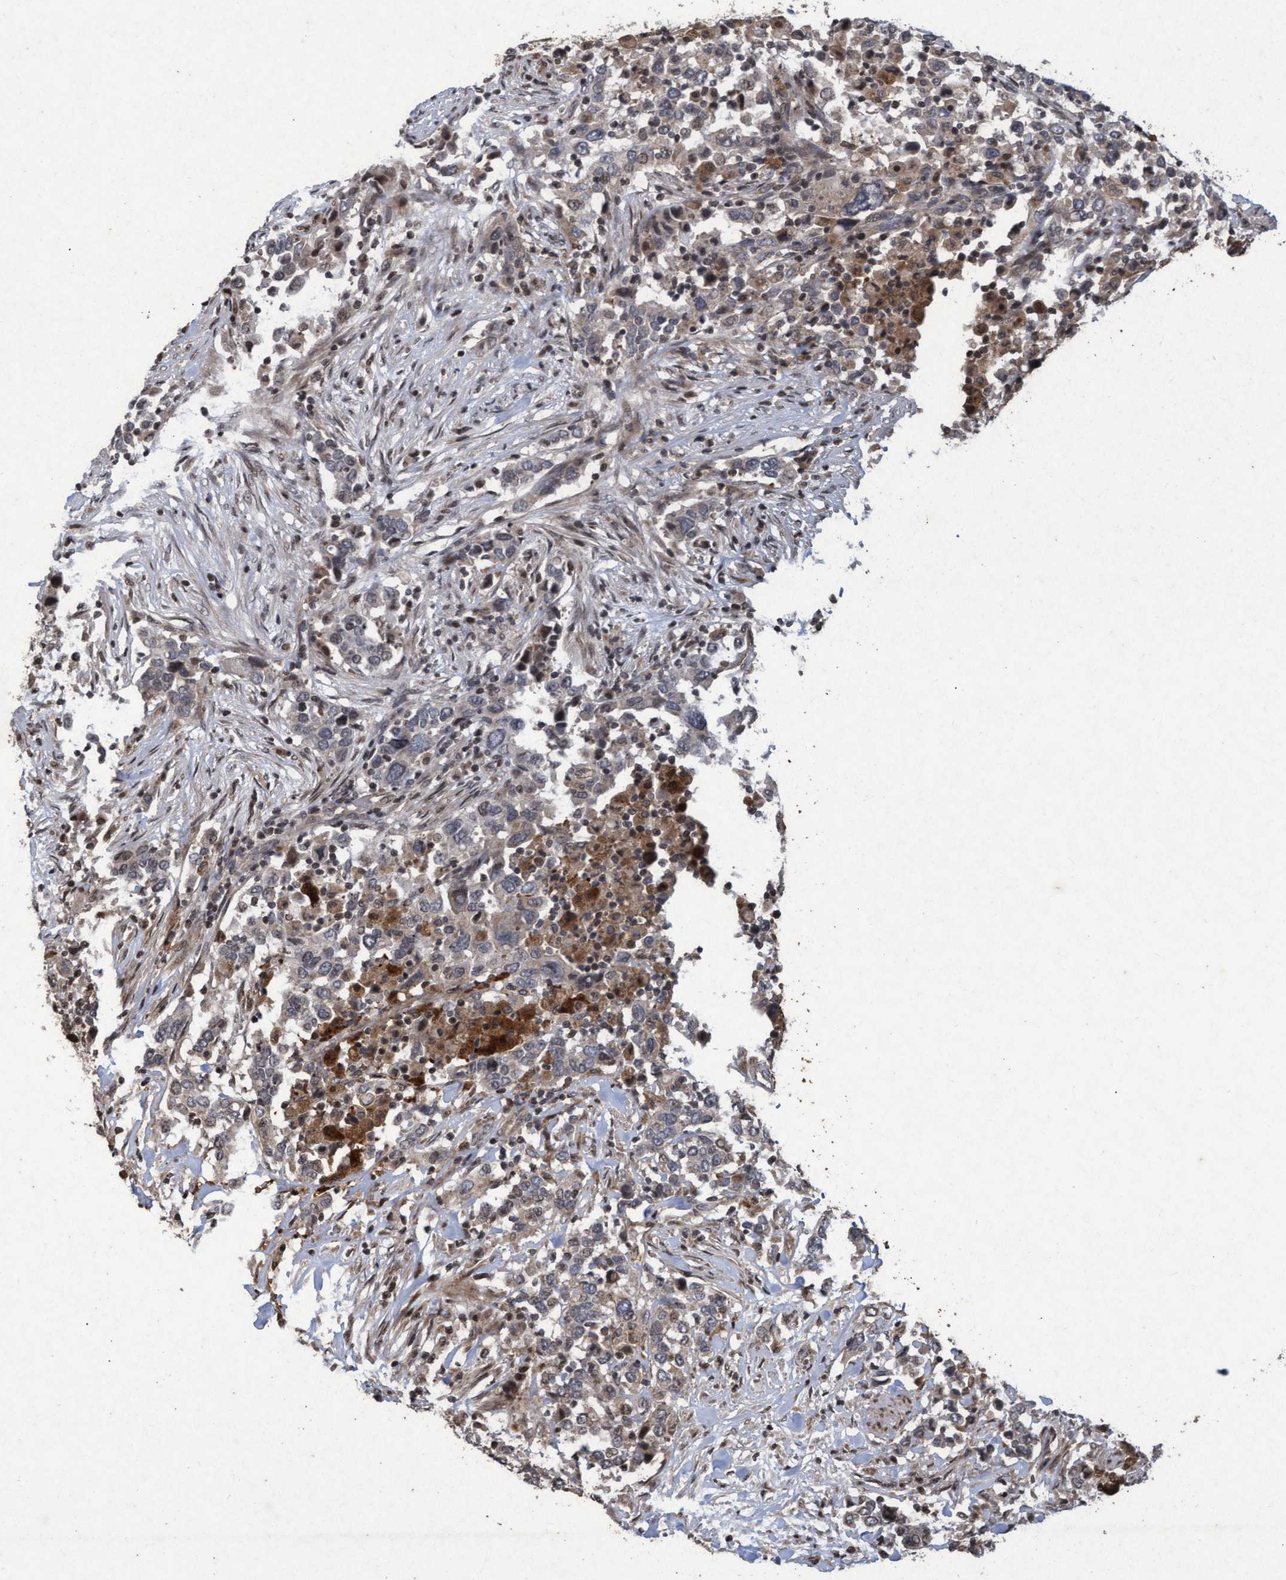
{"staining": {"intensity": "weak", "quantity": "25%-75%", "location": "cytoplasmic/membranous"}, "tissue": "urothelial cancer", "cell_type": "Tumor cells", "image_type": "cancer", "snomed": [{"axis": "morphology", "description": "Urothelial carcinoma, High grade"}, {"axis": "topography", "description": "Urinary bladder"}], "caption": "About 25%-75% of tumor cells in high-grade urothelial carcinoma display weak cytoplasmic/membranous protein expression as visualized by brown immunohistochemical staining.", "gene": "KCNC2", "patient": {"sex": "male", "age": 61}}